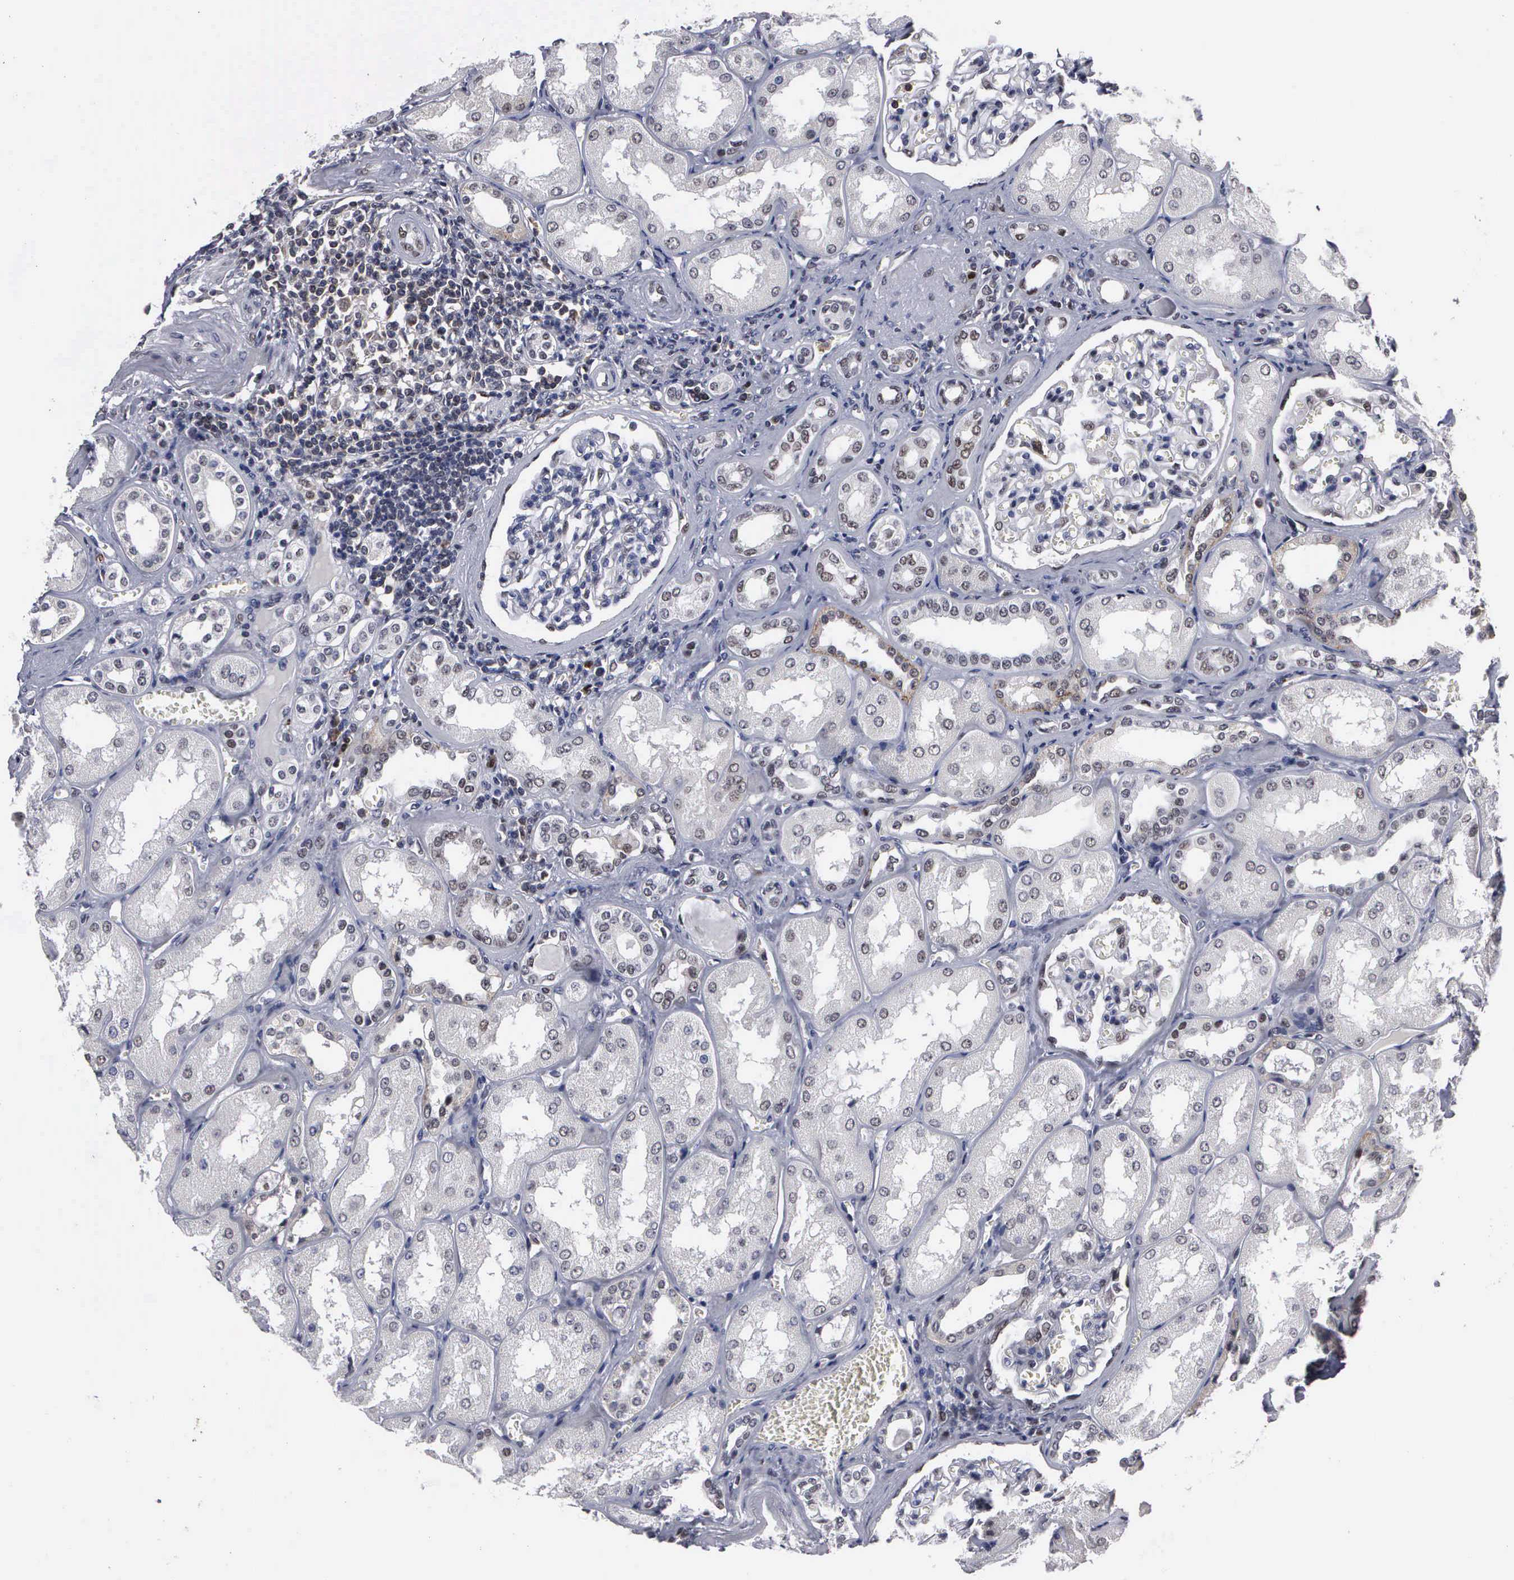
{"staining": {"intensity": "weak", "quantity": "25%-75%", "location": "nuclear"}, "tissue": "kidney", "cell_type": "Cells in glomeruli", "image_type": "normal", "snomed": [{"axis": "morphology", "description": "Normal tissue, NOS"}, {"axis": "topography", "description": "Kidney"}], "caption": "Approximately 25%-75% of cells in glomeruli in benign human kidney reveal weak nuclear protein expression as visualized by brown immunohistochemical staining.", "gene": "TRMT5", "patient": {"sex": "male", "age": 61}}